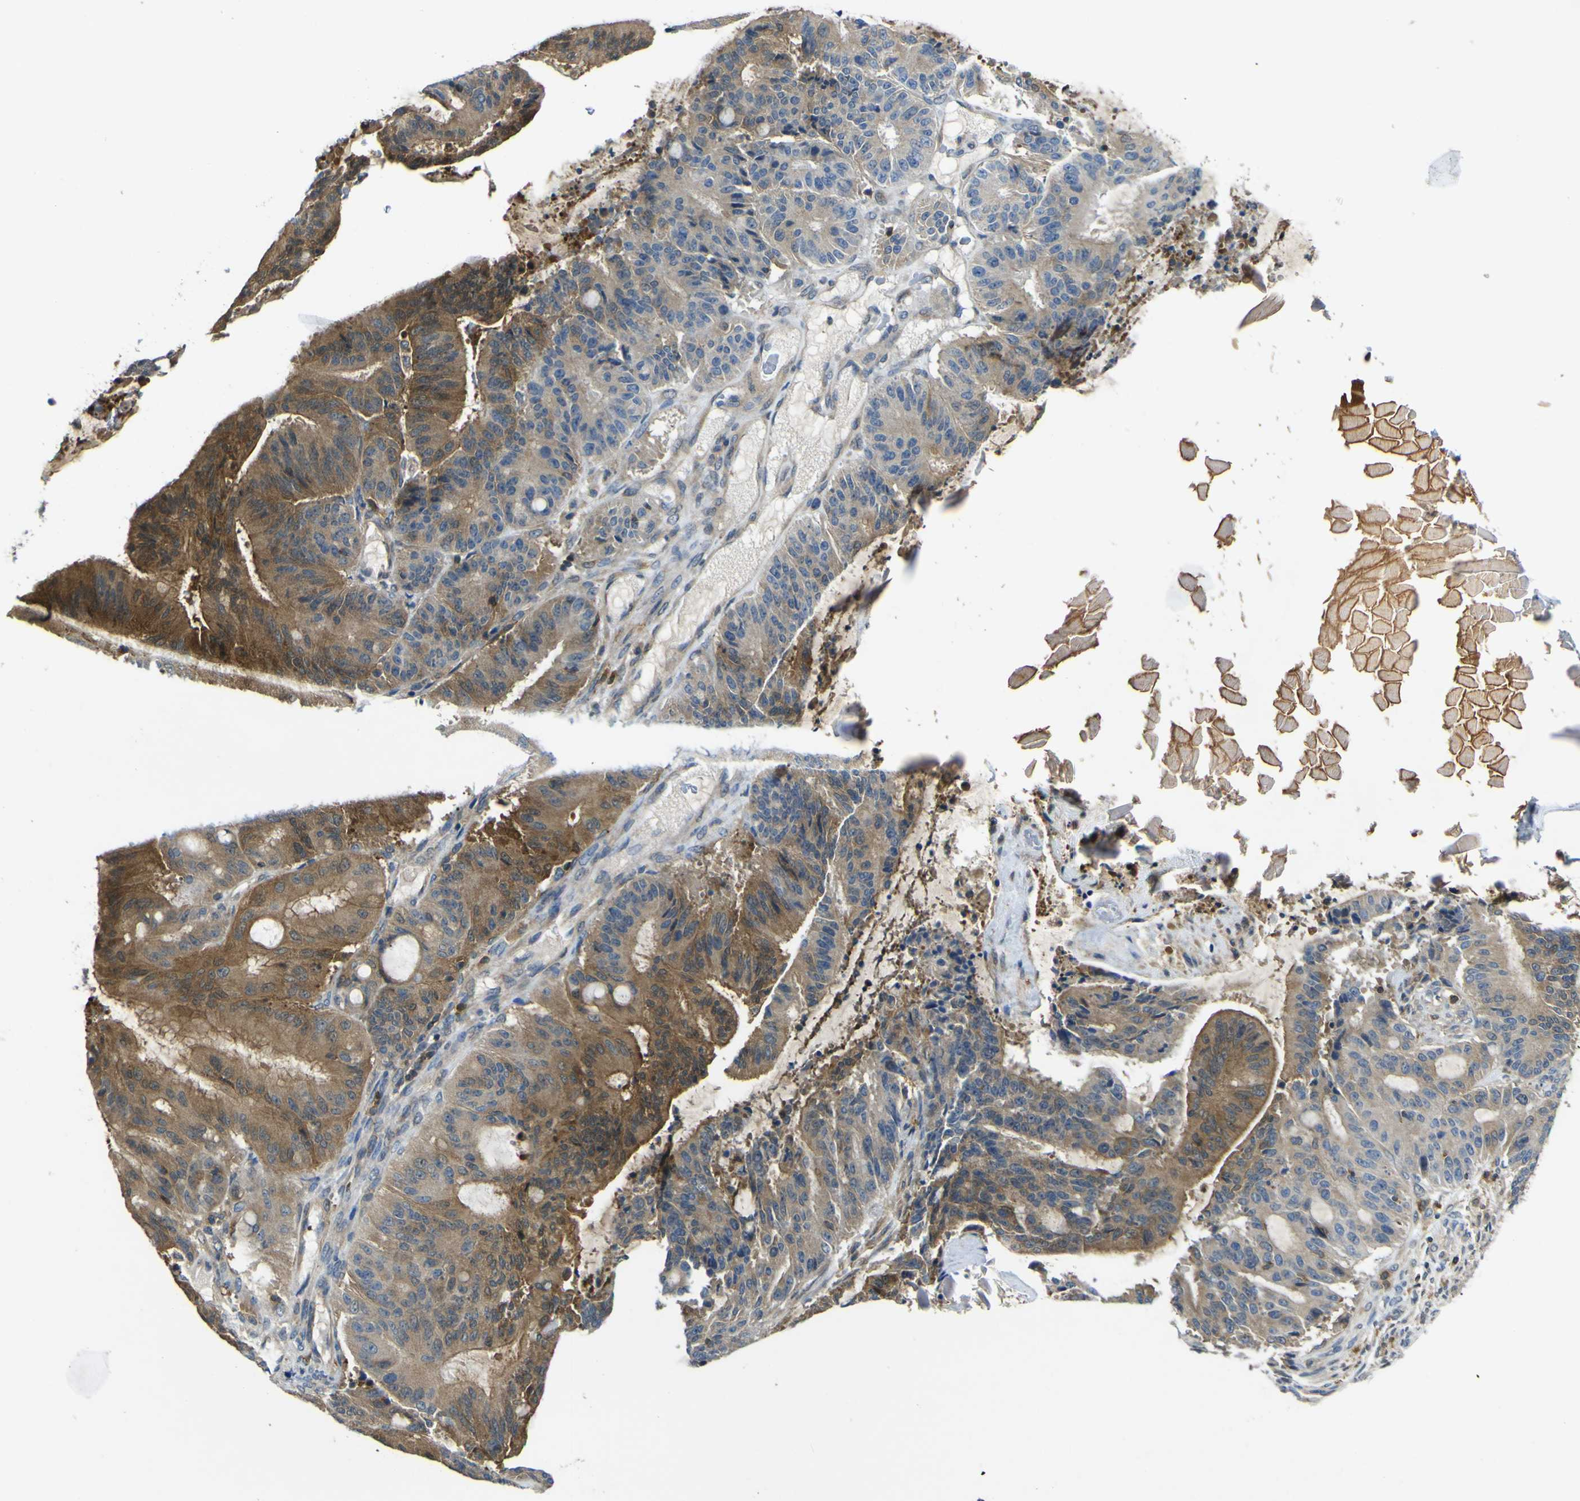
{"staining": {"intensity": "strong", "quantity": "25%-75%", "location": "cytoplasmic/membranous"}, "tissue": "liver cancer", "cell_type": "Tumor cells", "image_type": "cancer", "snomed": [{"axis": "morphology", "description": "Cholangiocarcinoma"}, {"axis": "topography", "description": "Liver"}], "caption": "Tumor cells demonstrate high levels of strong cytoplasmic/membranous expression in approximately 25%-75% of cells in liver cancer.", "gene": "EML2", "patient": {"sex": "female", "age": 73}}